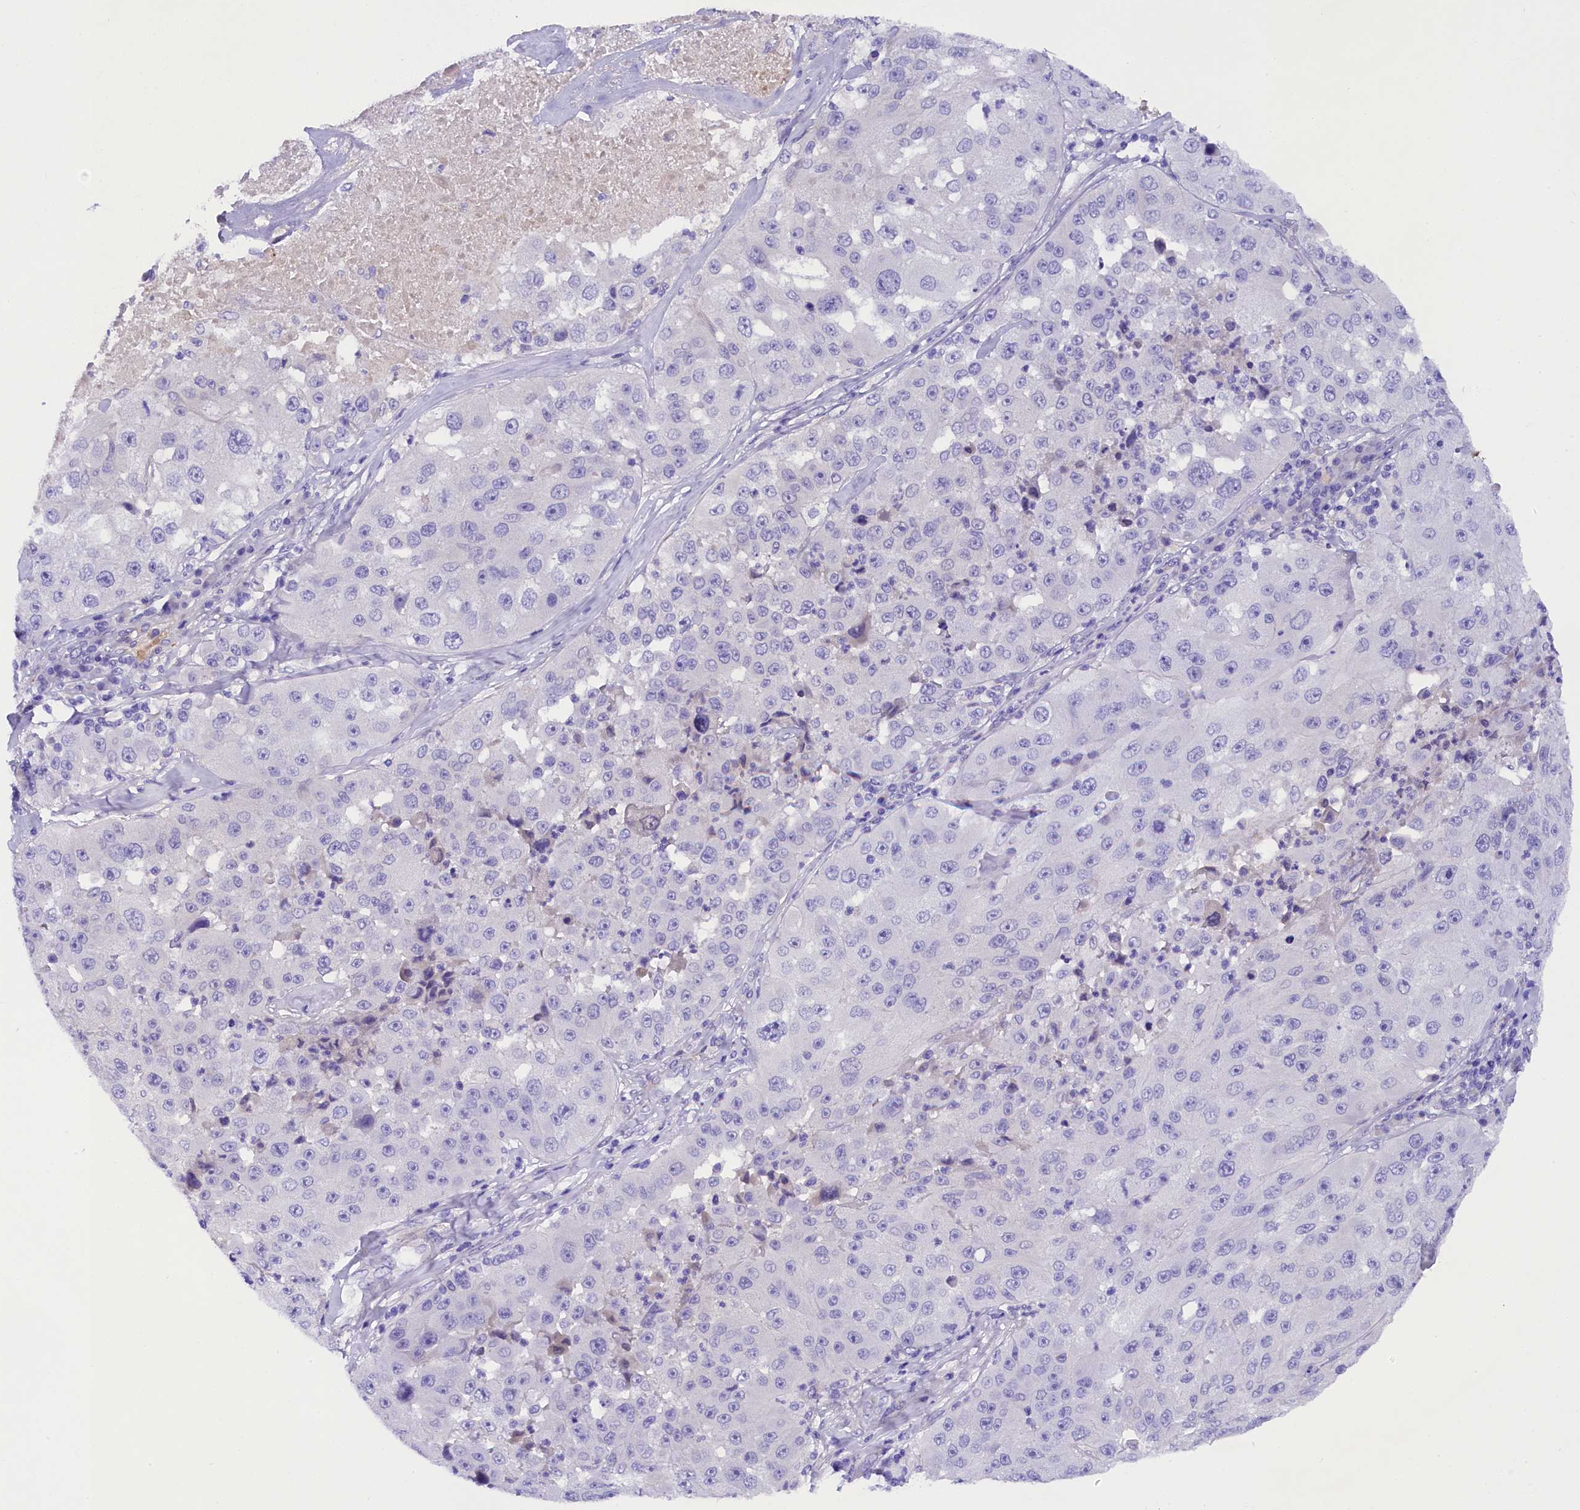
{"staining": {"intensity": "negative", "quantity": "none", "location": "none"}, "tissue": "melanoma", "cell_type": "Tumor cells", "image_type": "cancer", "snomed": [{"axis": "morphology", "description": "Malignant melanoma, Metastatic site"}, {"axis": "topography", "description": "Lymph node"}], "caption": "High power microscopy image of an immunohistochemistry (IHC) micrograph of malignant melanoma (metastatic site), revealing no significant staining in tumor cells.", "gene": "SOD3", "patient": {"sex": "male", "age": 62}}